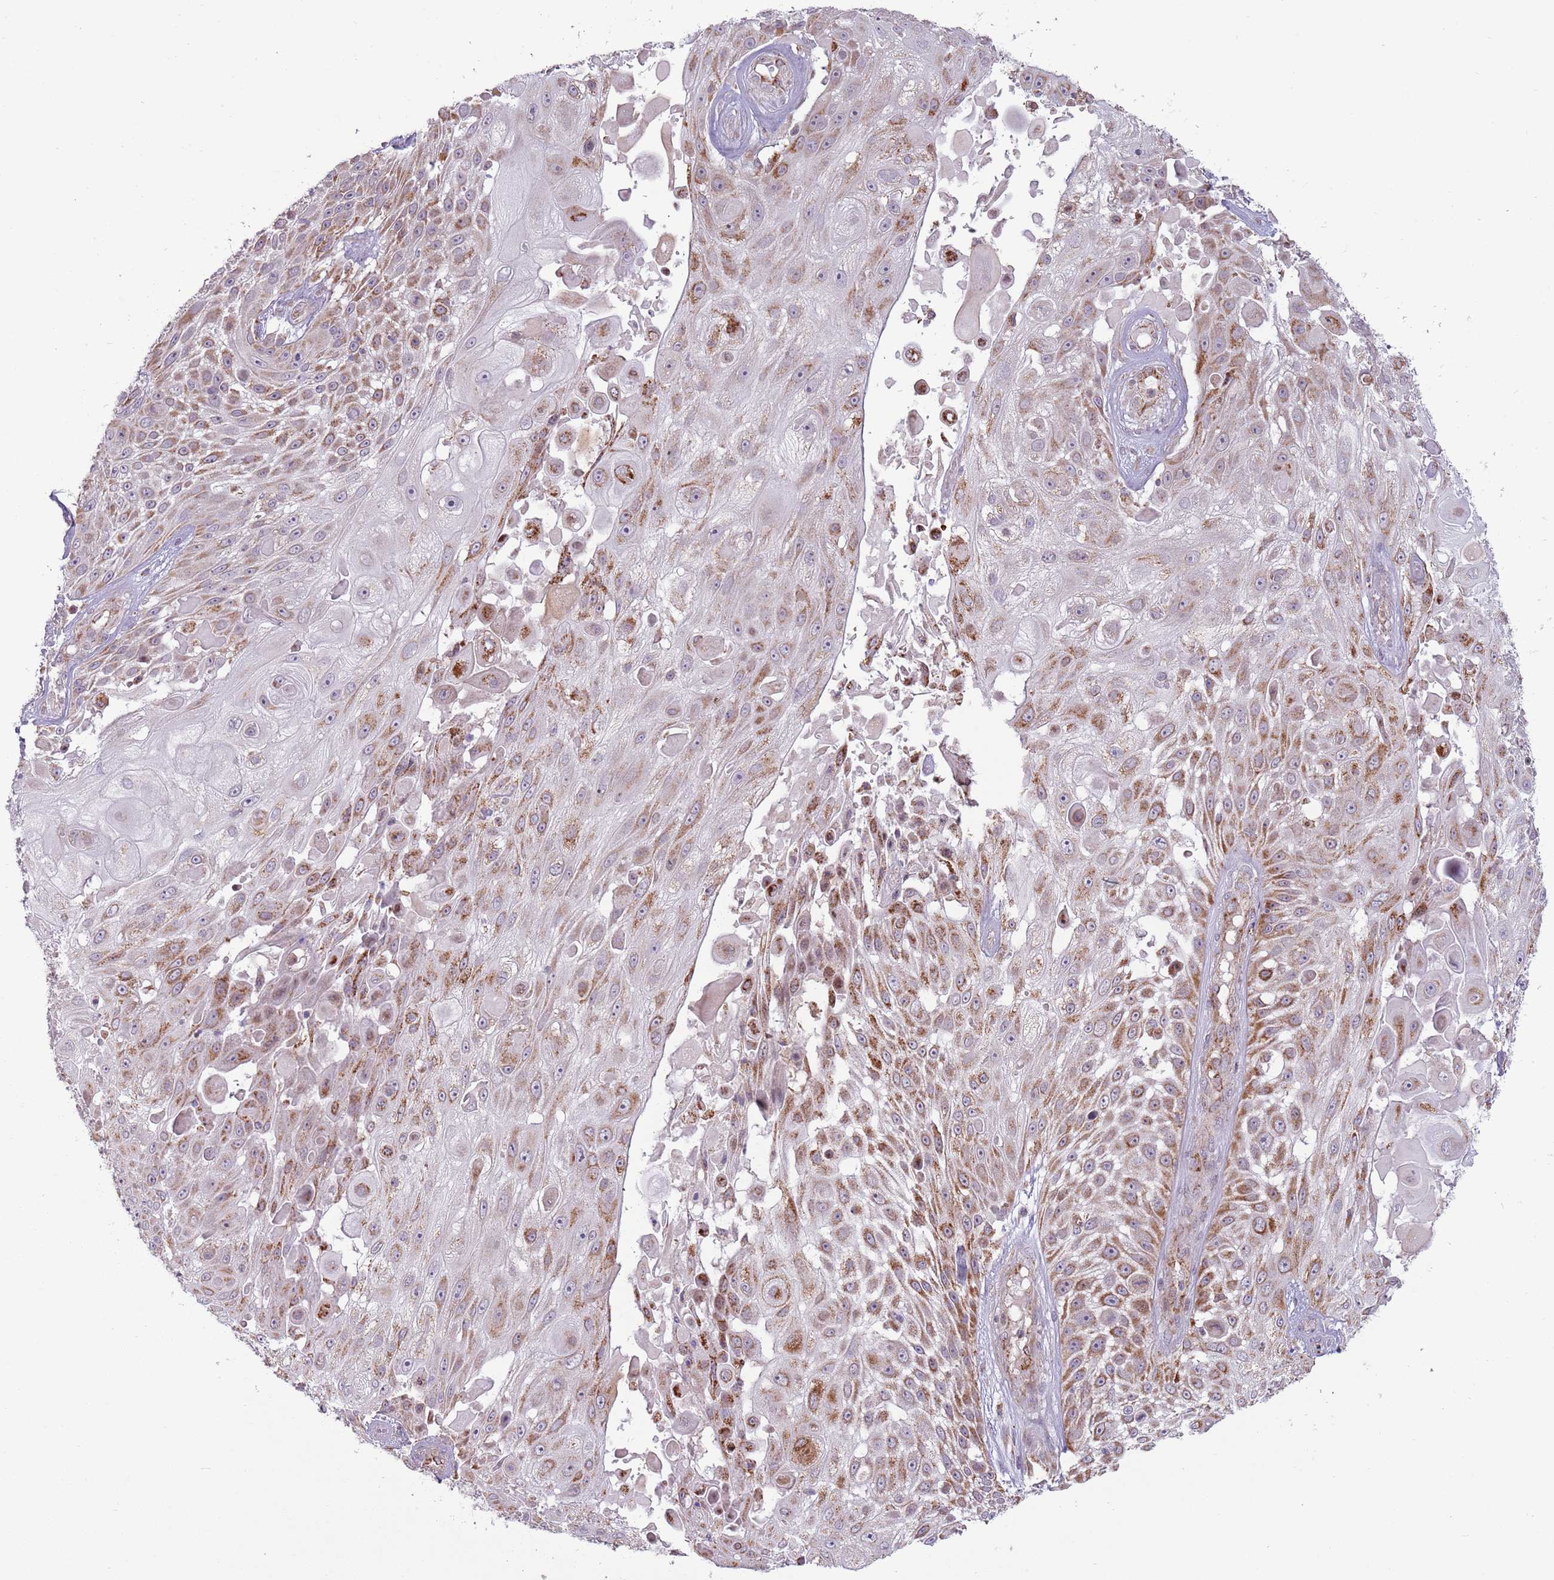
{"staining": {"intensity": "moderate", "quantity": "25%-75%", "location": "cytoplasmic/membranous"}, "tissue": "skin cancer", "cell_type": "Tumor cells", "image_type": "cancer", "snomed": [{"axis": "morphology", "description": "Squamous cell carcinoma, NOS"}, {"axis": "topography", "description": "Skin"}], "caption": "A micrograph of skin cancer (squamous cell carcinoma) stained for a protein displays moderate cytoplasmic/membranous brown staining in tumor cells.", "gene": "MLLT11", "patient": {"sex": "female", "age": 86}}